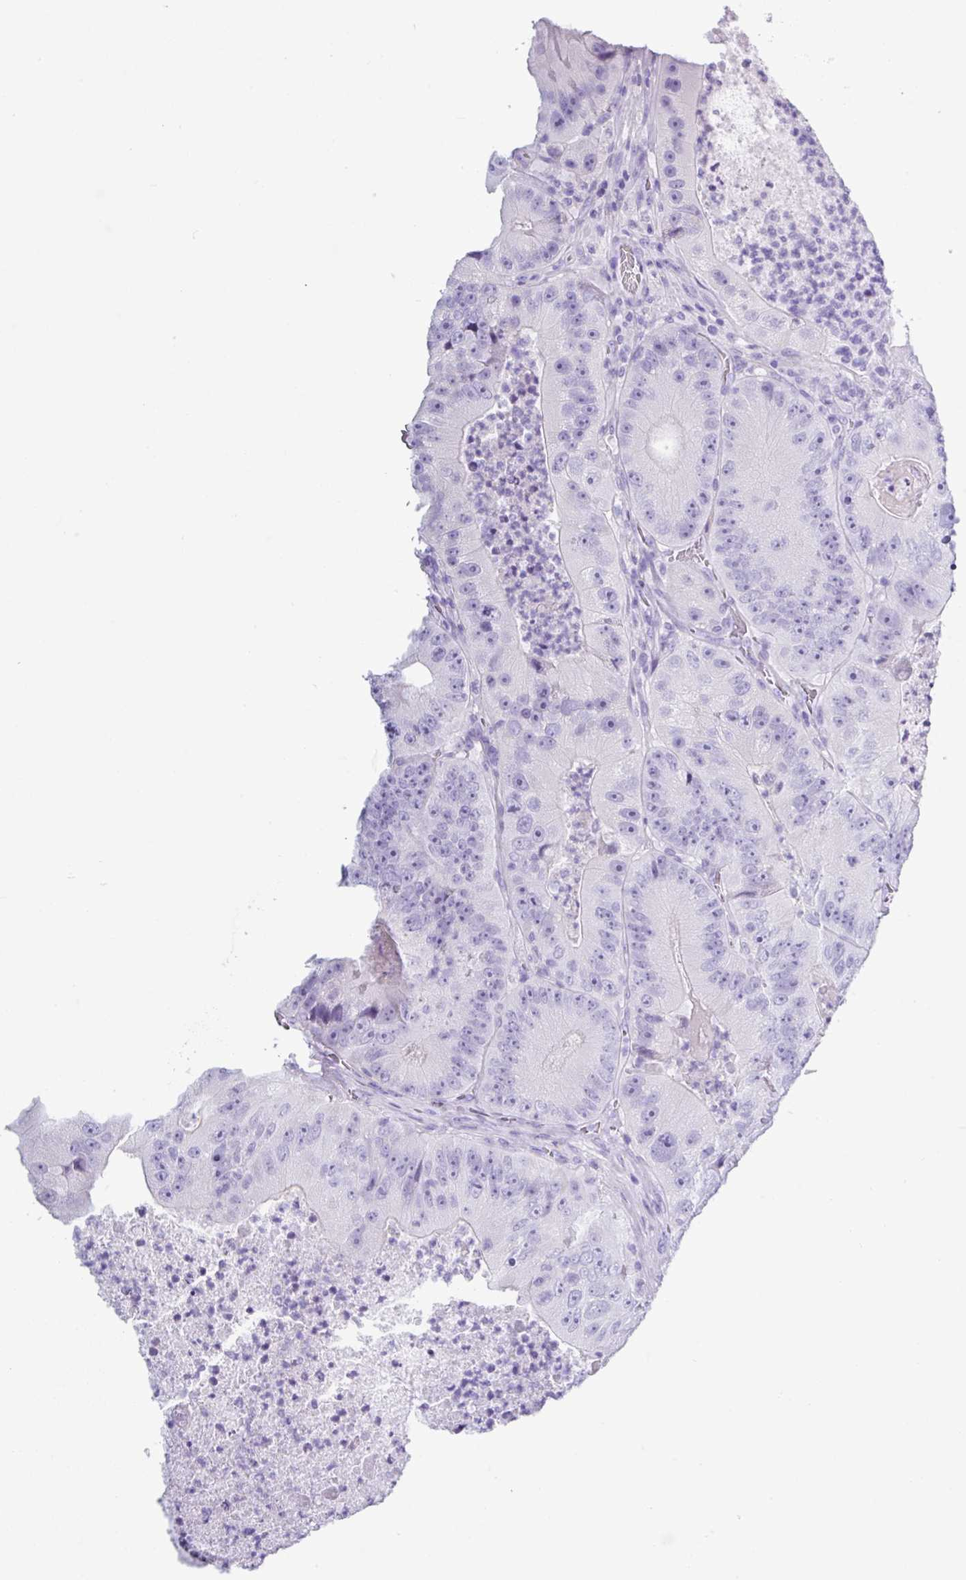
{"staining": {"intensity": "negative", "quantity": "none", "location": "none"}, "tissue": "colorectal cancer", "cell_type": "Tumor cells", "image_type": "cancer", "snomed": [{"axis": "morphology", "description": "Adenocarcinoma, NOS"}, {"axis": "topography", "description": "Colon"}], "caption": "Tumor cells are negative for protein expression in human colorectal adenocarcinoma.", "gene": "ZG16", "patient": {"sex": "female", "age": 86}}